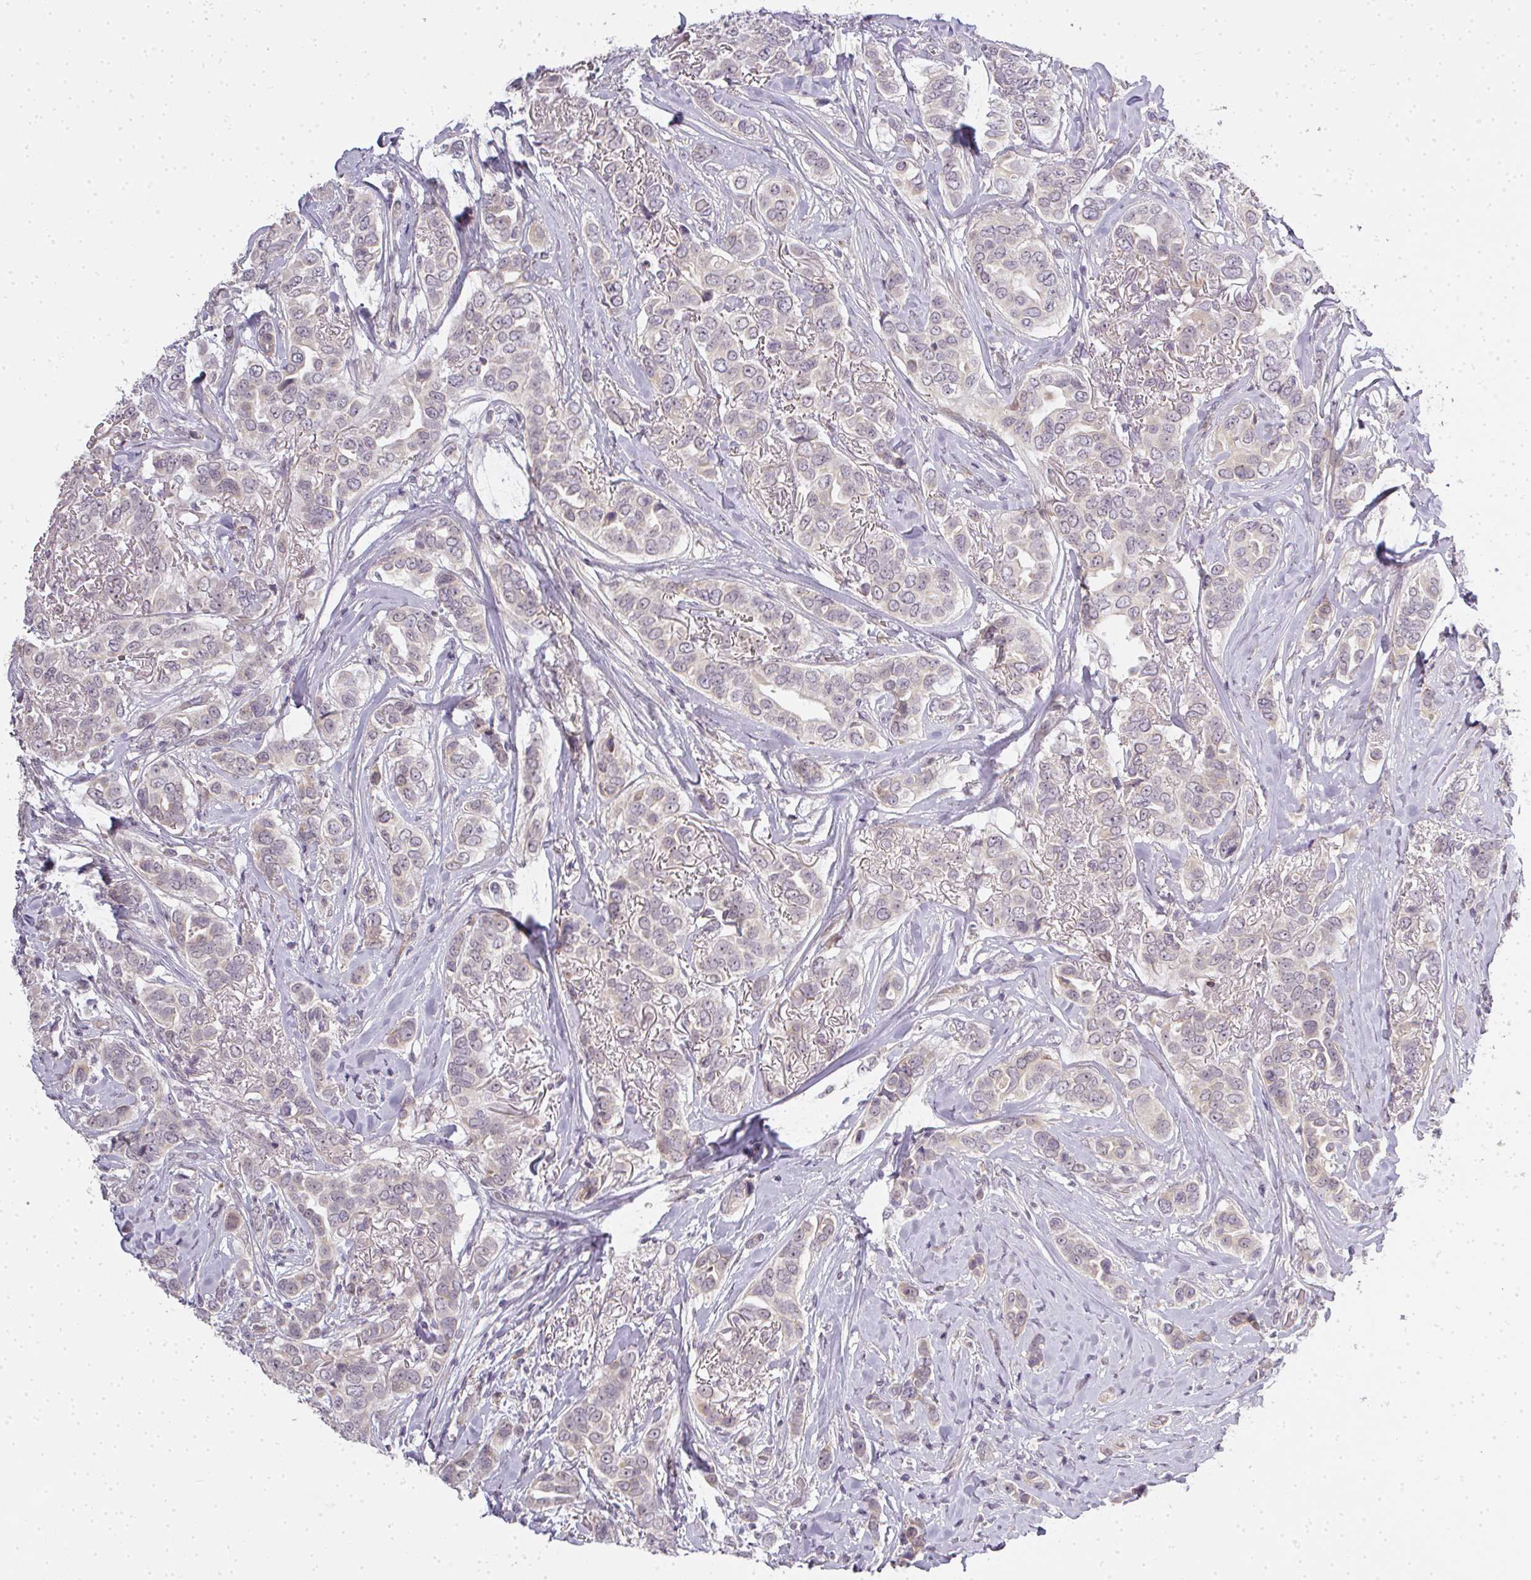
{"staining": {"intensity": "negative", "quantity": "none", "location": "none"}, "tissue": "breast cancer", "cell_type": "Tumor cells", "image_type": "cancer", "snomed": [{"axis": "morphology", "description": "Lobular carcinoma"}, {"axis": "topography", "description": "Breast"}], "caption": "An IHC photomicrograph of lobular carcinoma (breast) is shown. There is no staining in tumor cells of lobular carcinoma (breast). (DAB immunohistochemistry with hematoxylin counter stain).", "gene": "MED19", "patient": {"sex": "female", "age": 51}}